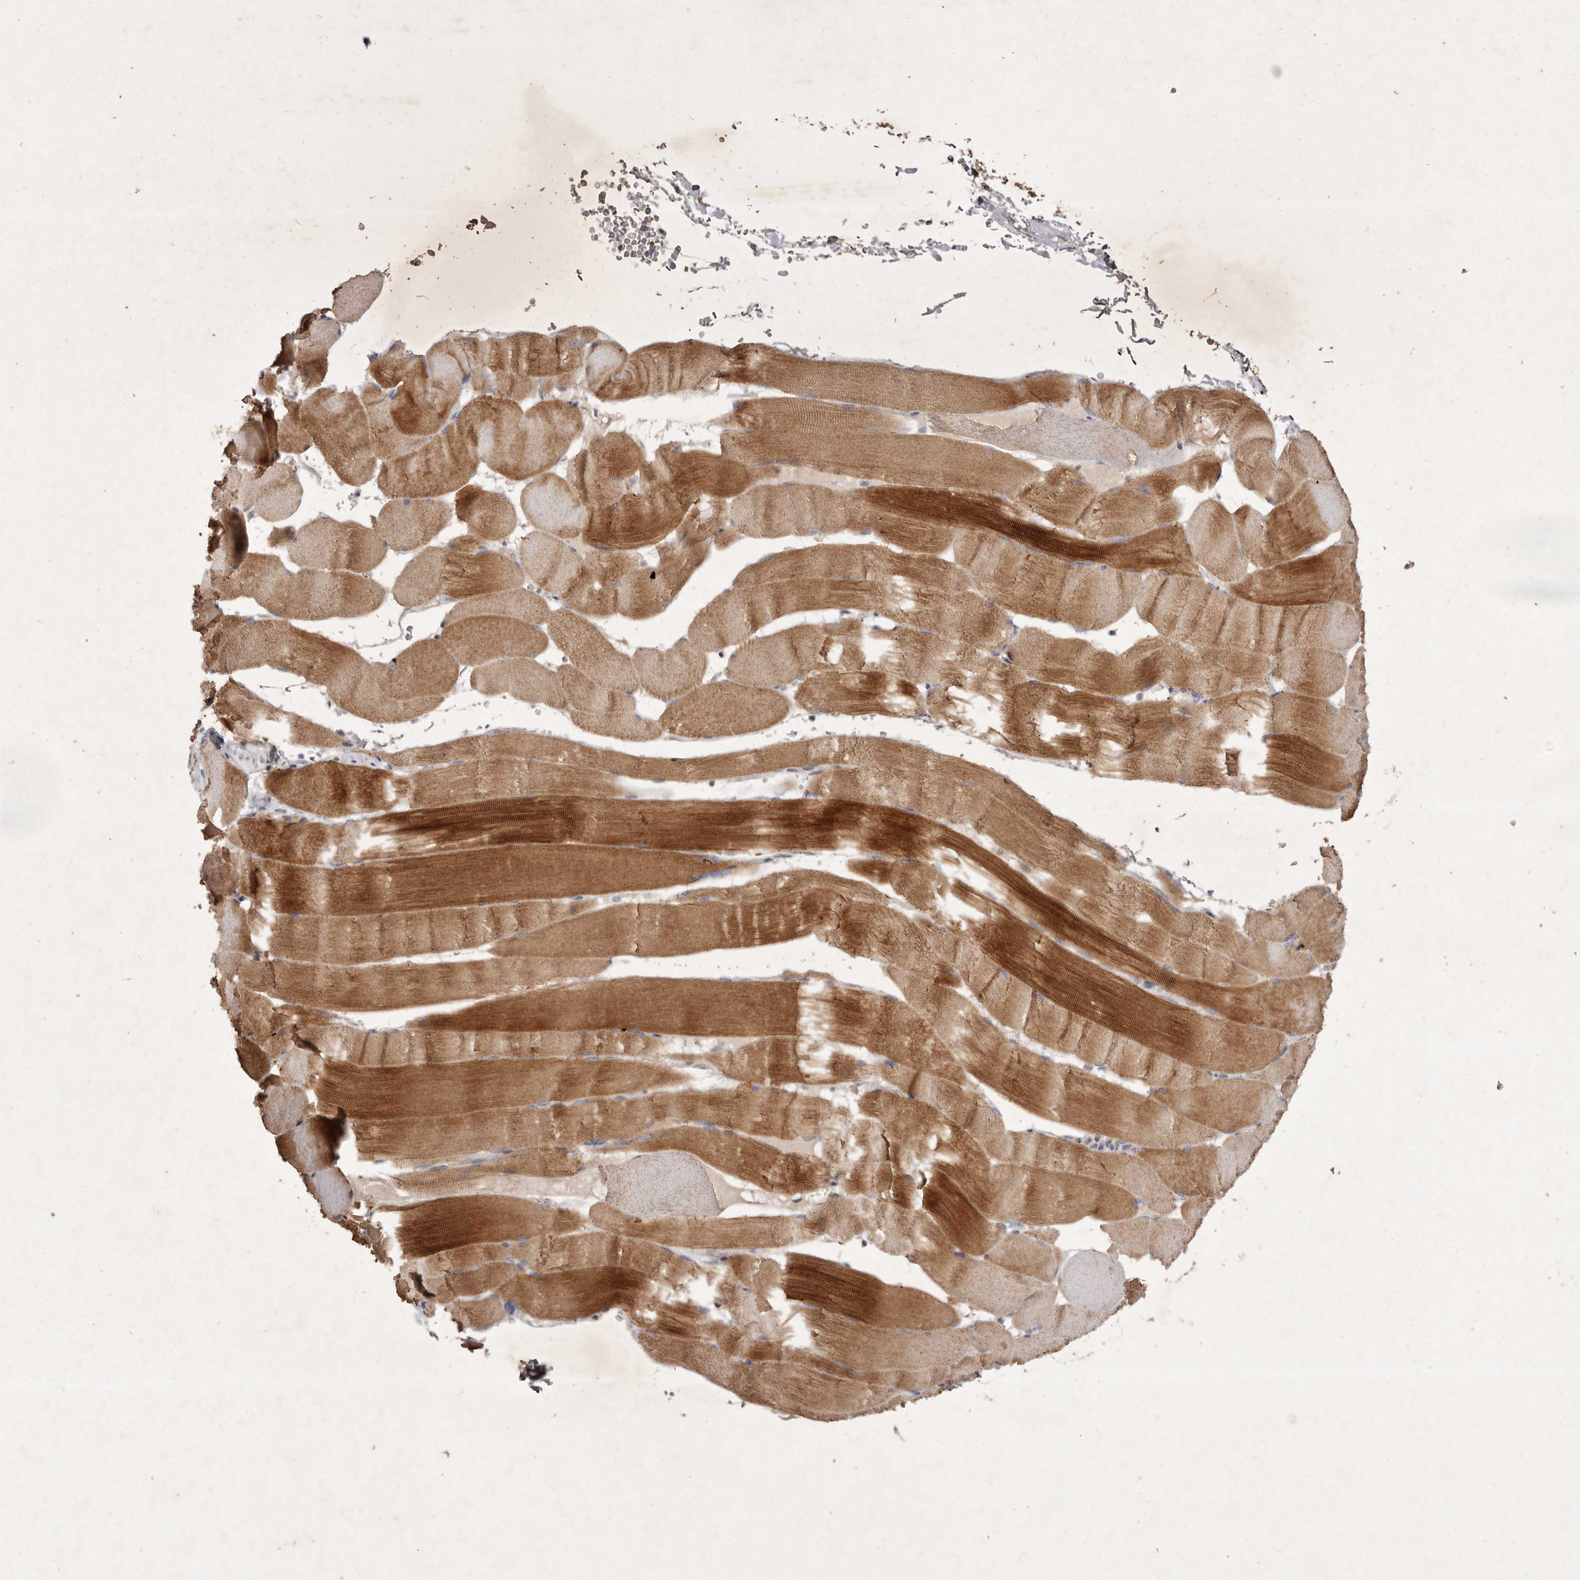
{"staining": {"intensity": "moderate", "quantity": ">75%", "location": "cytoplasmic/membranous"}, "tissue": "skeletal muscle", "cell_type": "Myocytes", "image_type": "normal", "snomed": [{"axis": "morphology", "description": "Normal tissue, NOS"}, {"axis": "topography", "description": "Skeletal muscle"}], "caption": "Protein expression analysis of benign human skeletal muscle reveals moderate cytoplasmic/membranous positivity in about >75% of myocytes.", "gene": "USP24", "patient": {"sex": "male", "age": 62}}